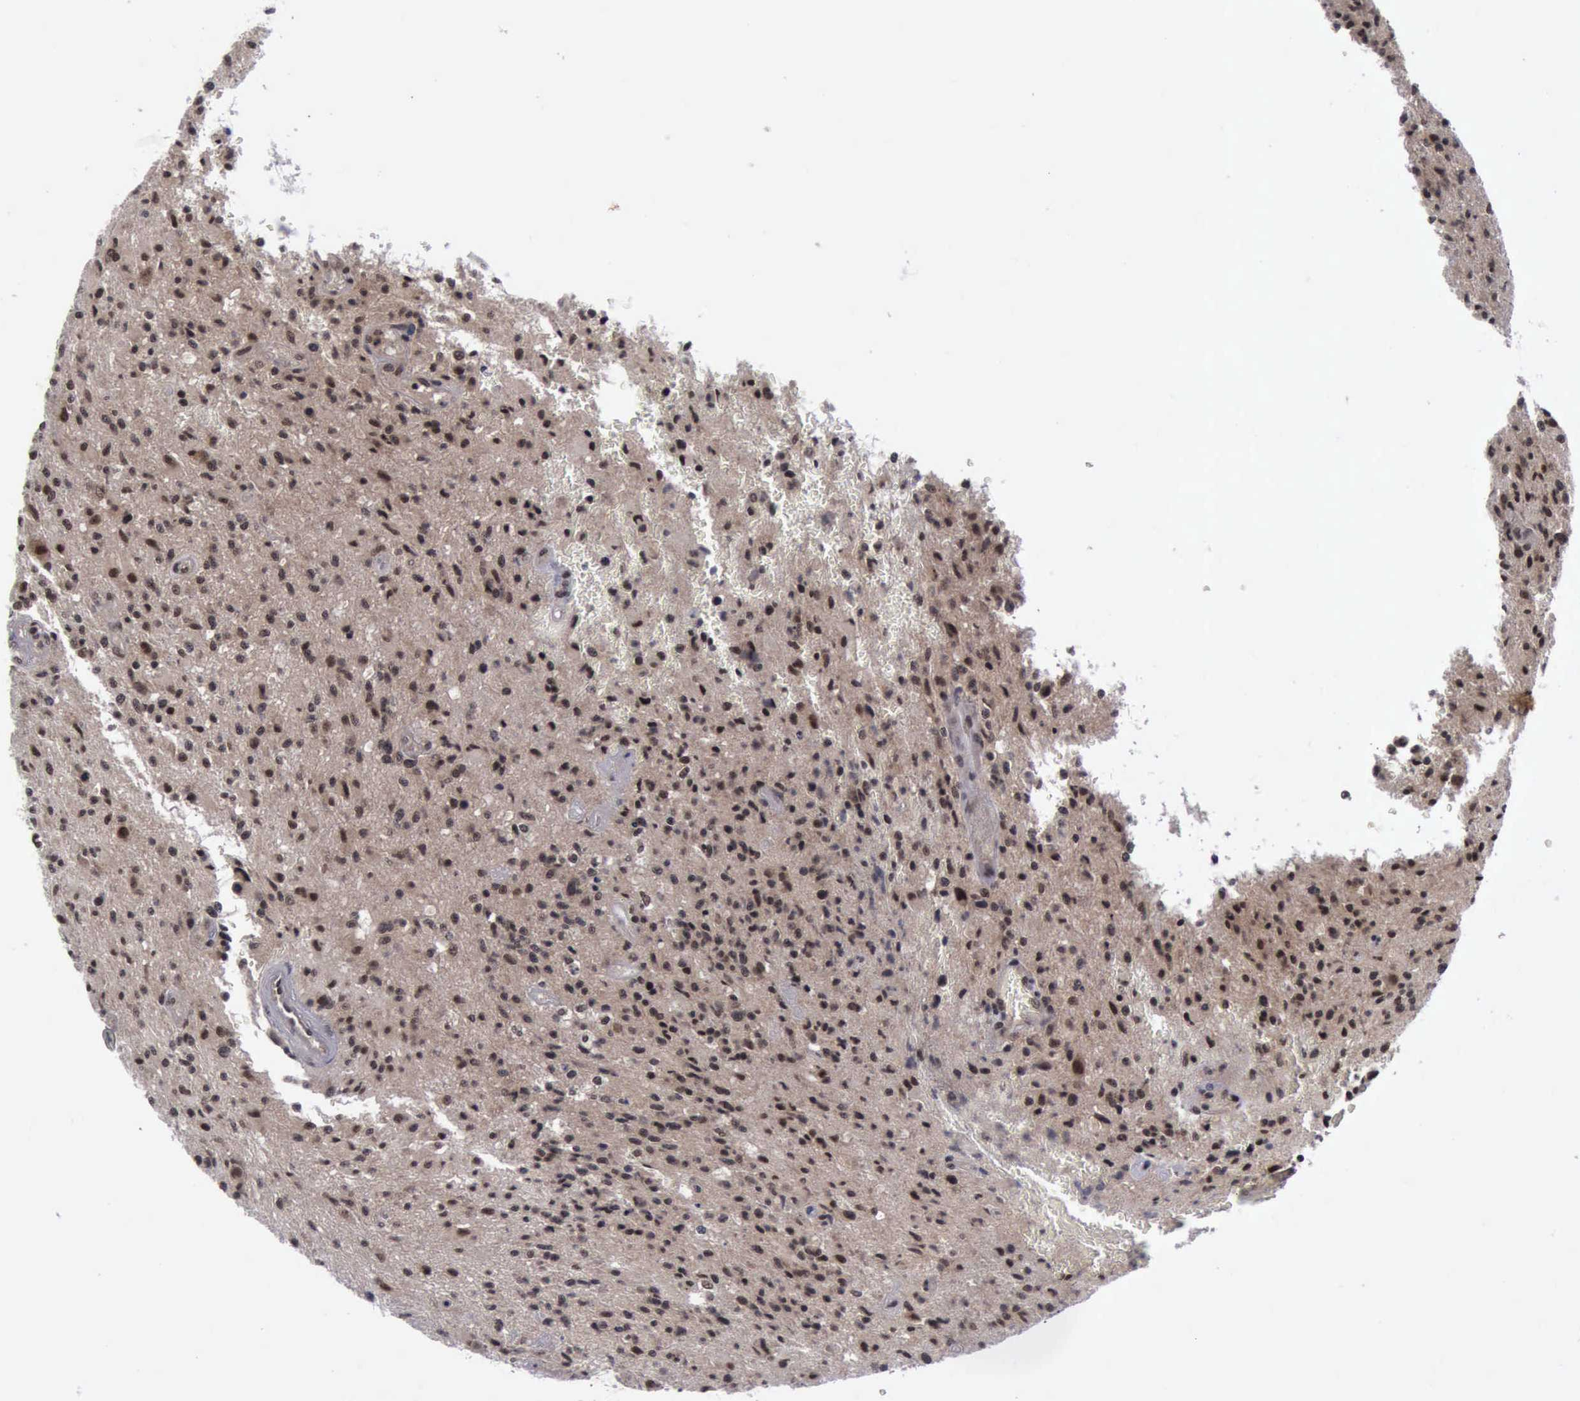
{"staining": {"intensity": "strong", "quantity": ">75%", "location": "cytoplasmic/membranous,nuclear"}, "tissue": "glioma", "cell_type": "Tumor cells", "image_type": "cancer", "snomed": [{"axis": "morphology", "description": "Glioma, malignant, Low grade"}, {"axis": "topography", "description": "Brain"}], "caption": "The photomicrograph reveals immunohistochemical staining of low-grade glioma (malignant). There is strong cytoplasmic/membranous and nuclear positivity is appreciated in approximately >75% of tumor cells.", "gene": "ATM", "patient": {"sex": "female", "age": 46}}